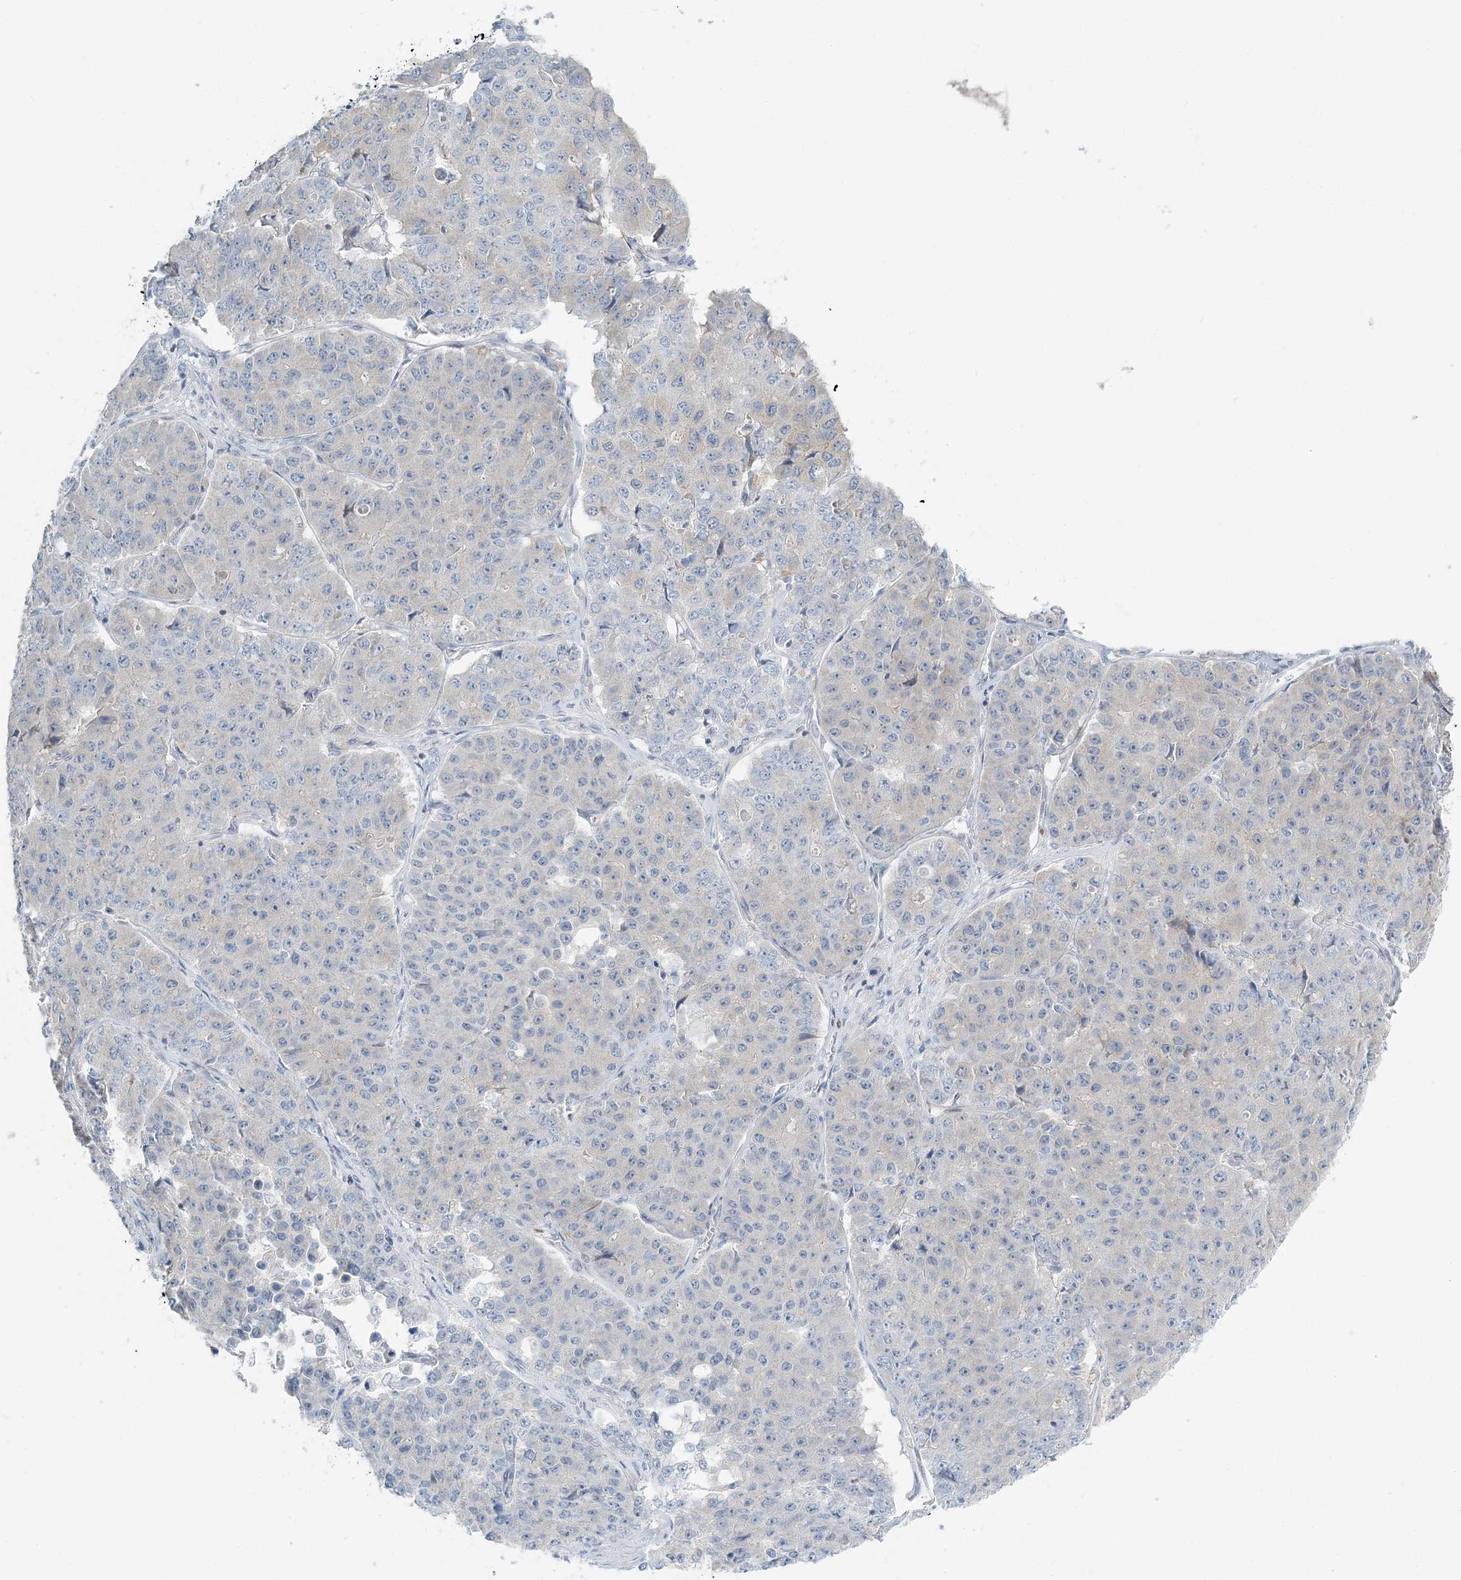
{"staining": {"intensity": "negative", "quantity": "none", "location": "none"}, "tissue": "pancreatic cancer", "cell_type": "Tumor cells", "image_type": "cancer", "snomed": [{"axis": "morphology", "description": "Adenocarcinoma, NOS"}, {"axis": "topography", "description": "Pancreas"}], "caption": "An image of human pancreatic cancer is negative for staining in tumor cells. (Immunohistochemistry (ihc), brightfield microscopy, high magnification).", "gene": "NAA11", "patient": {"sex": "male", "age": 50}}